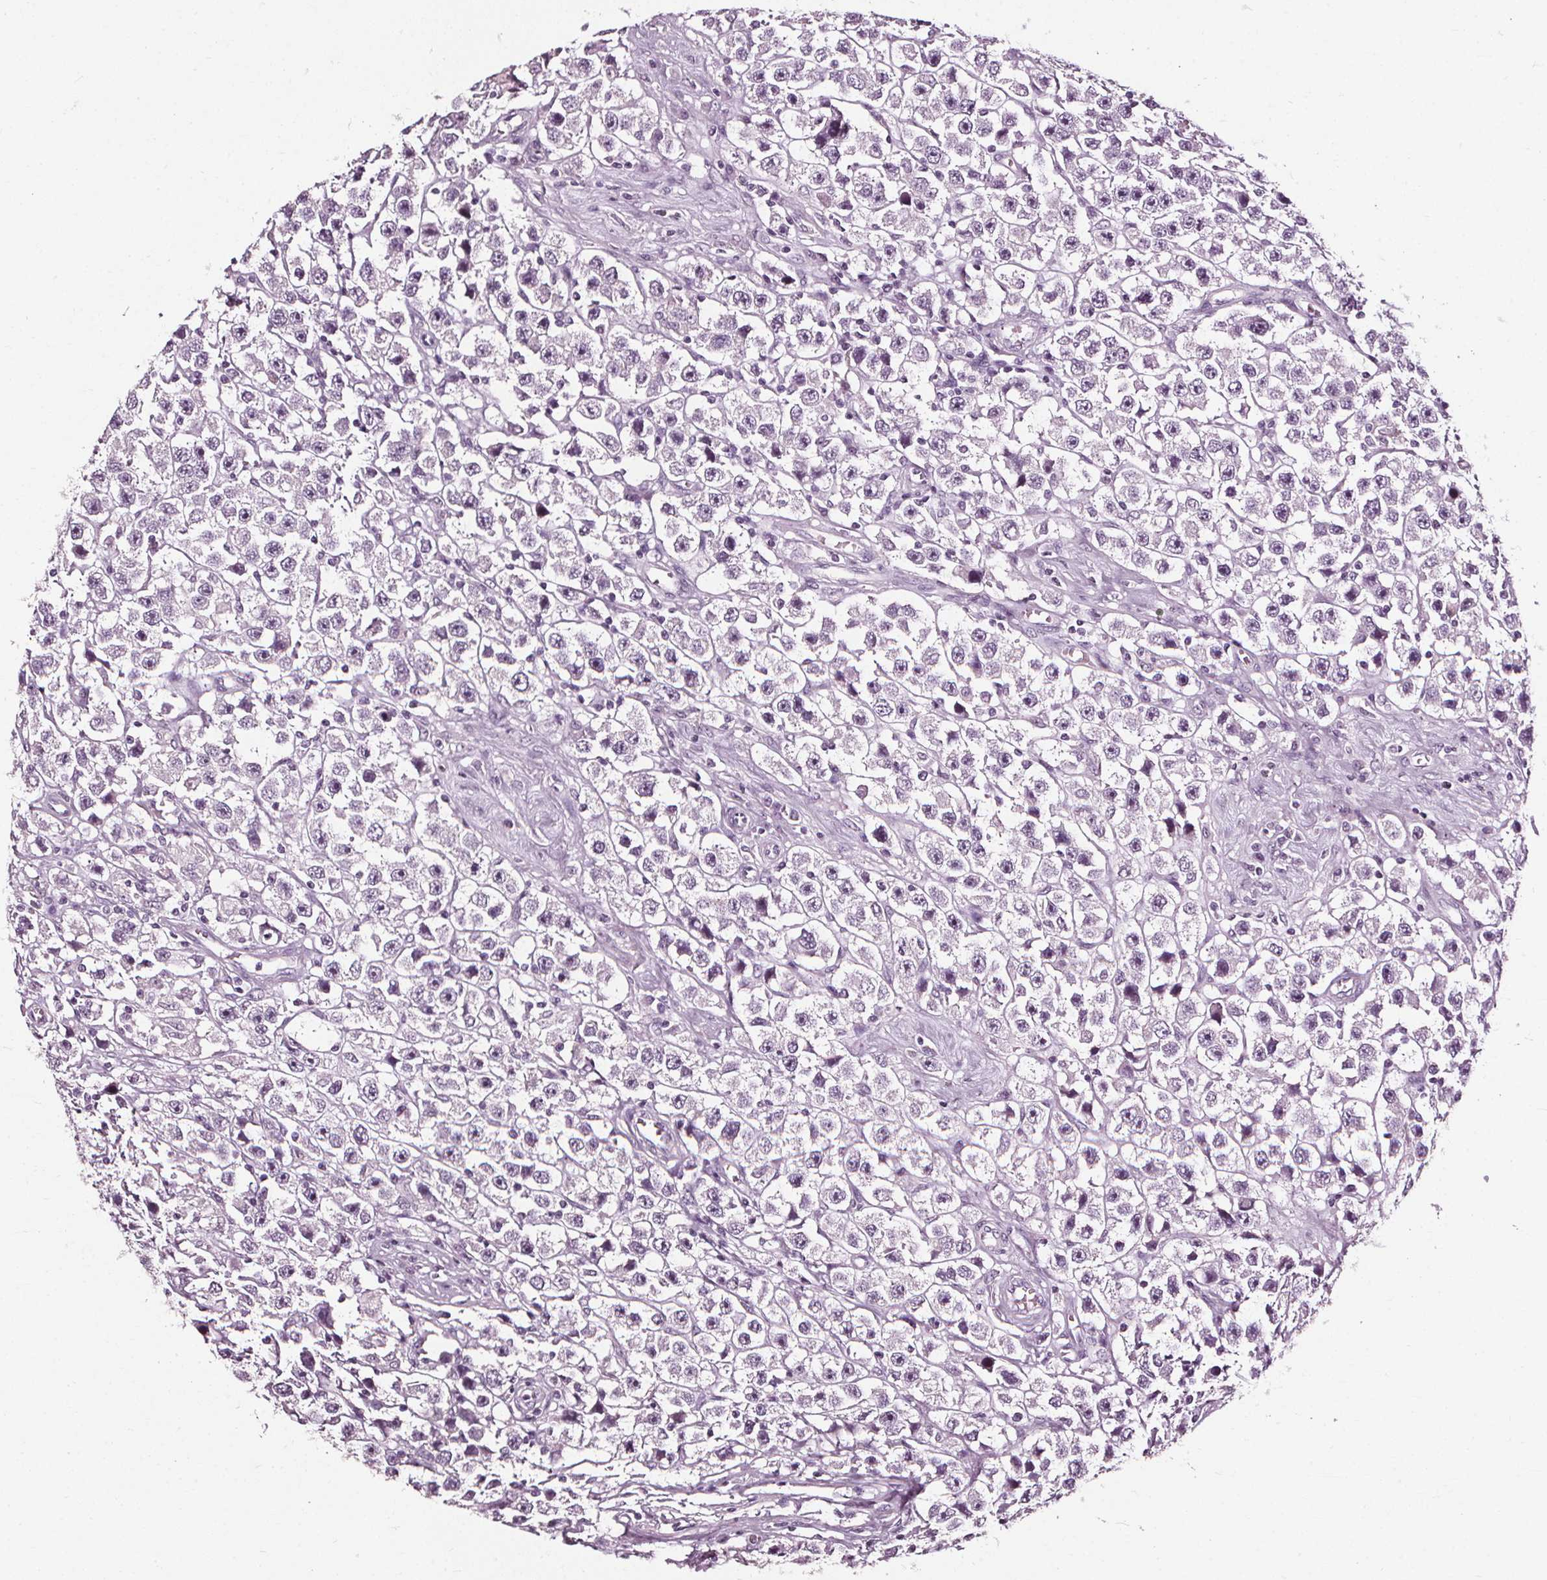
{"staining": {"intensity": "negative", "quantity": "none", "location": "none"}, "tissue": "testis cancer", "cell_type": "Tumor cells", "image_type": "cancer", "snomed": [{"axis": "morphology", "description": "Seminoma, NOS"}, {"axis": "topography", "description": "Testis"}], "caption": "A photomicrograph of testis seminoma stained for a protein reveals no brown staining in tumor cells.", "gene": "DEFA5", "patient": {"sex": "male", "age": 45}}